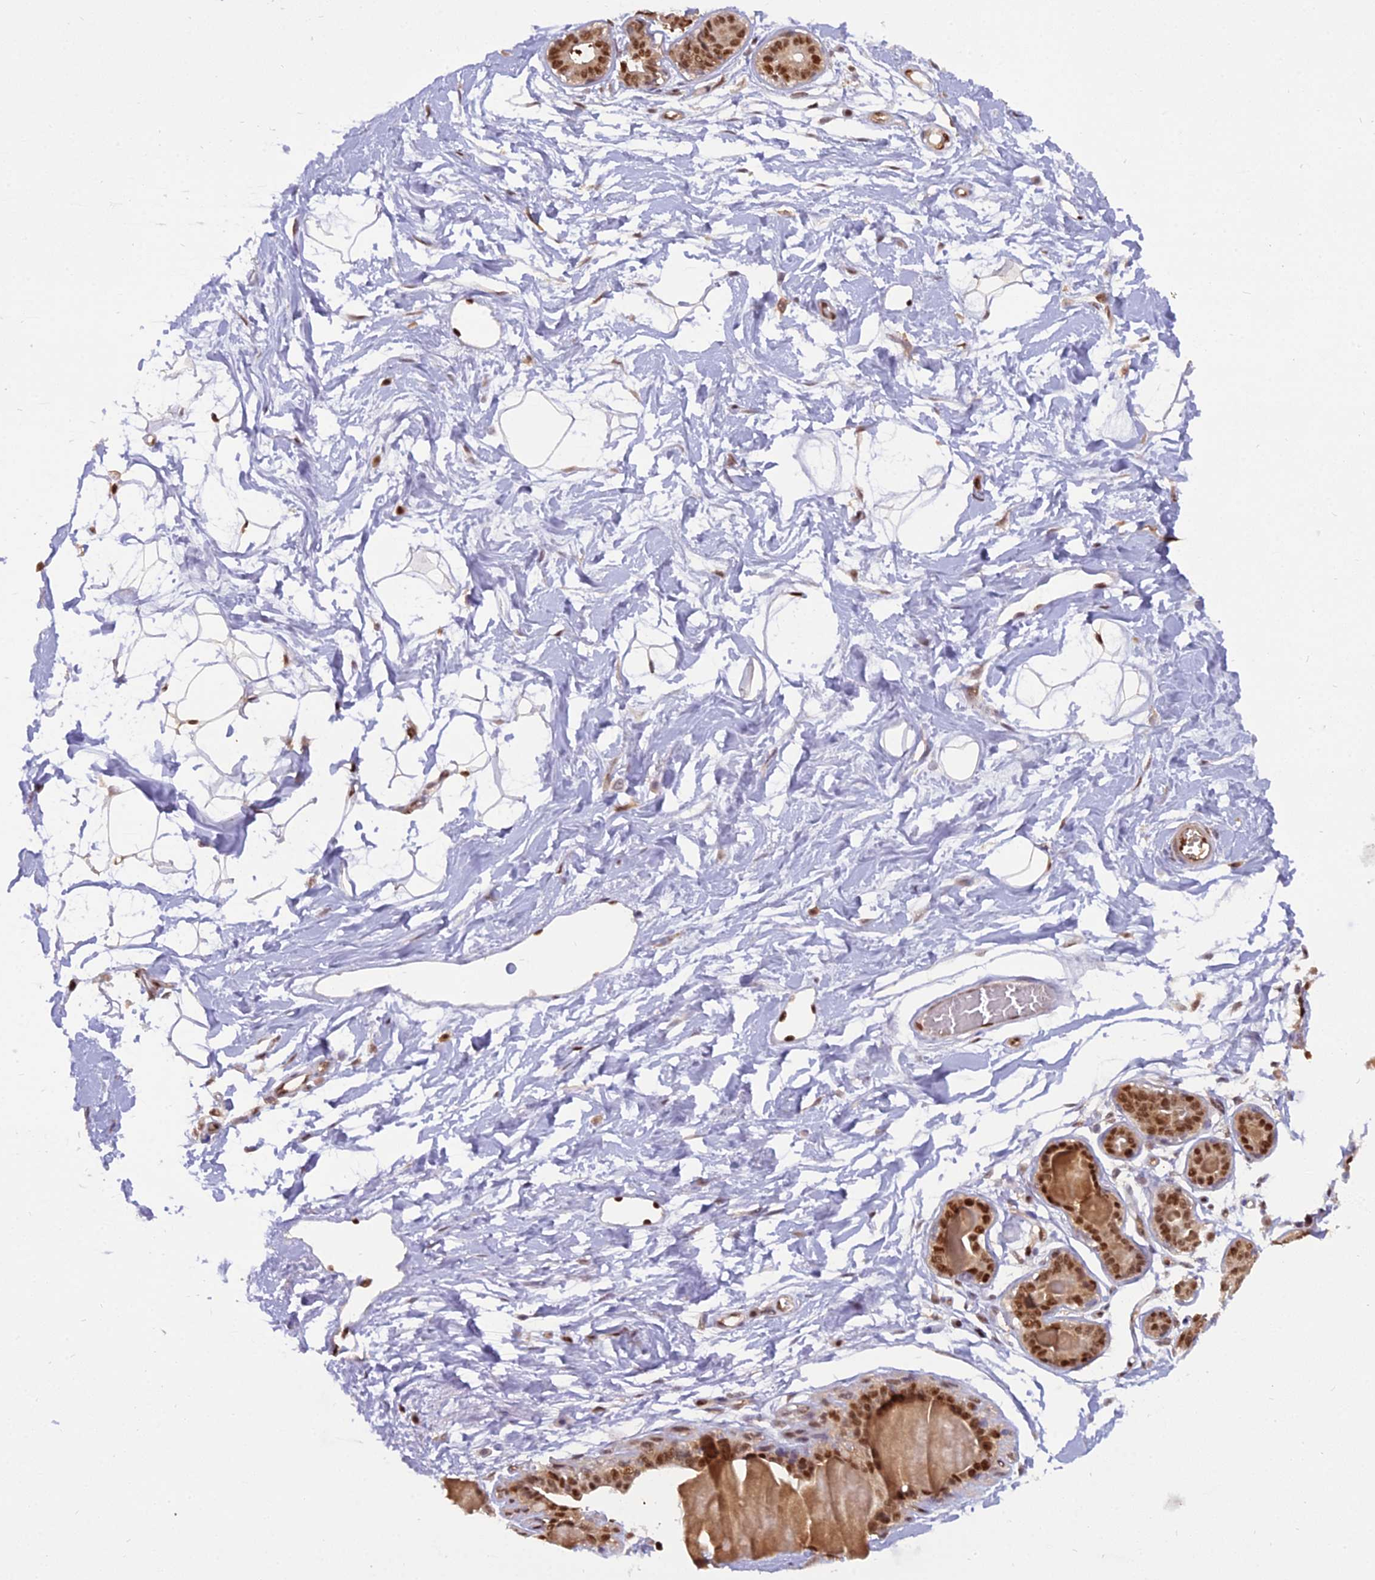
{"staining": {"intensity": "moderate", "quantity": ">75%", "location": "nuclear"}, "tissue": "breast", "cell_type": "Adipocytes", "image_type": "normal", "snomed": [{"axis": "morphology", "description": "Normal tissue, NOS"}, {"axis": "topography", "description": "Breast"}], "caption": "Protein staining by immunohistochemistry (IHC) exhibits moderate nuclear expression in about >75% of adipocytes in normal breast. (Stains: DAB in brown, nuclei in blue, Microscopy: brightfield microscopy at high magnification).", "gene": "NPEPL1", "patient": {"sex": "female", "age": 45}}